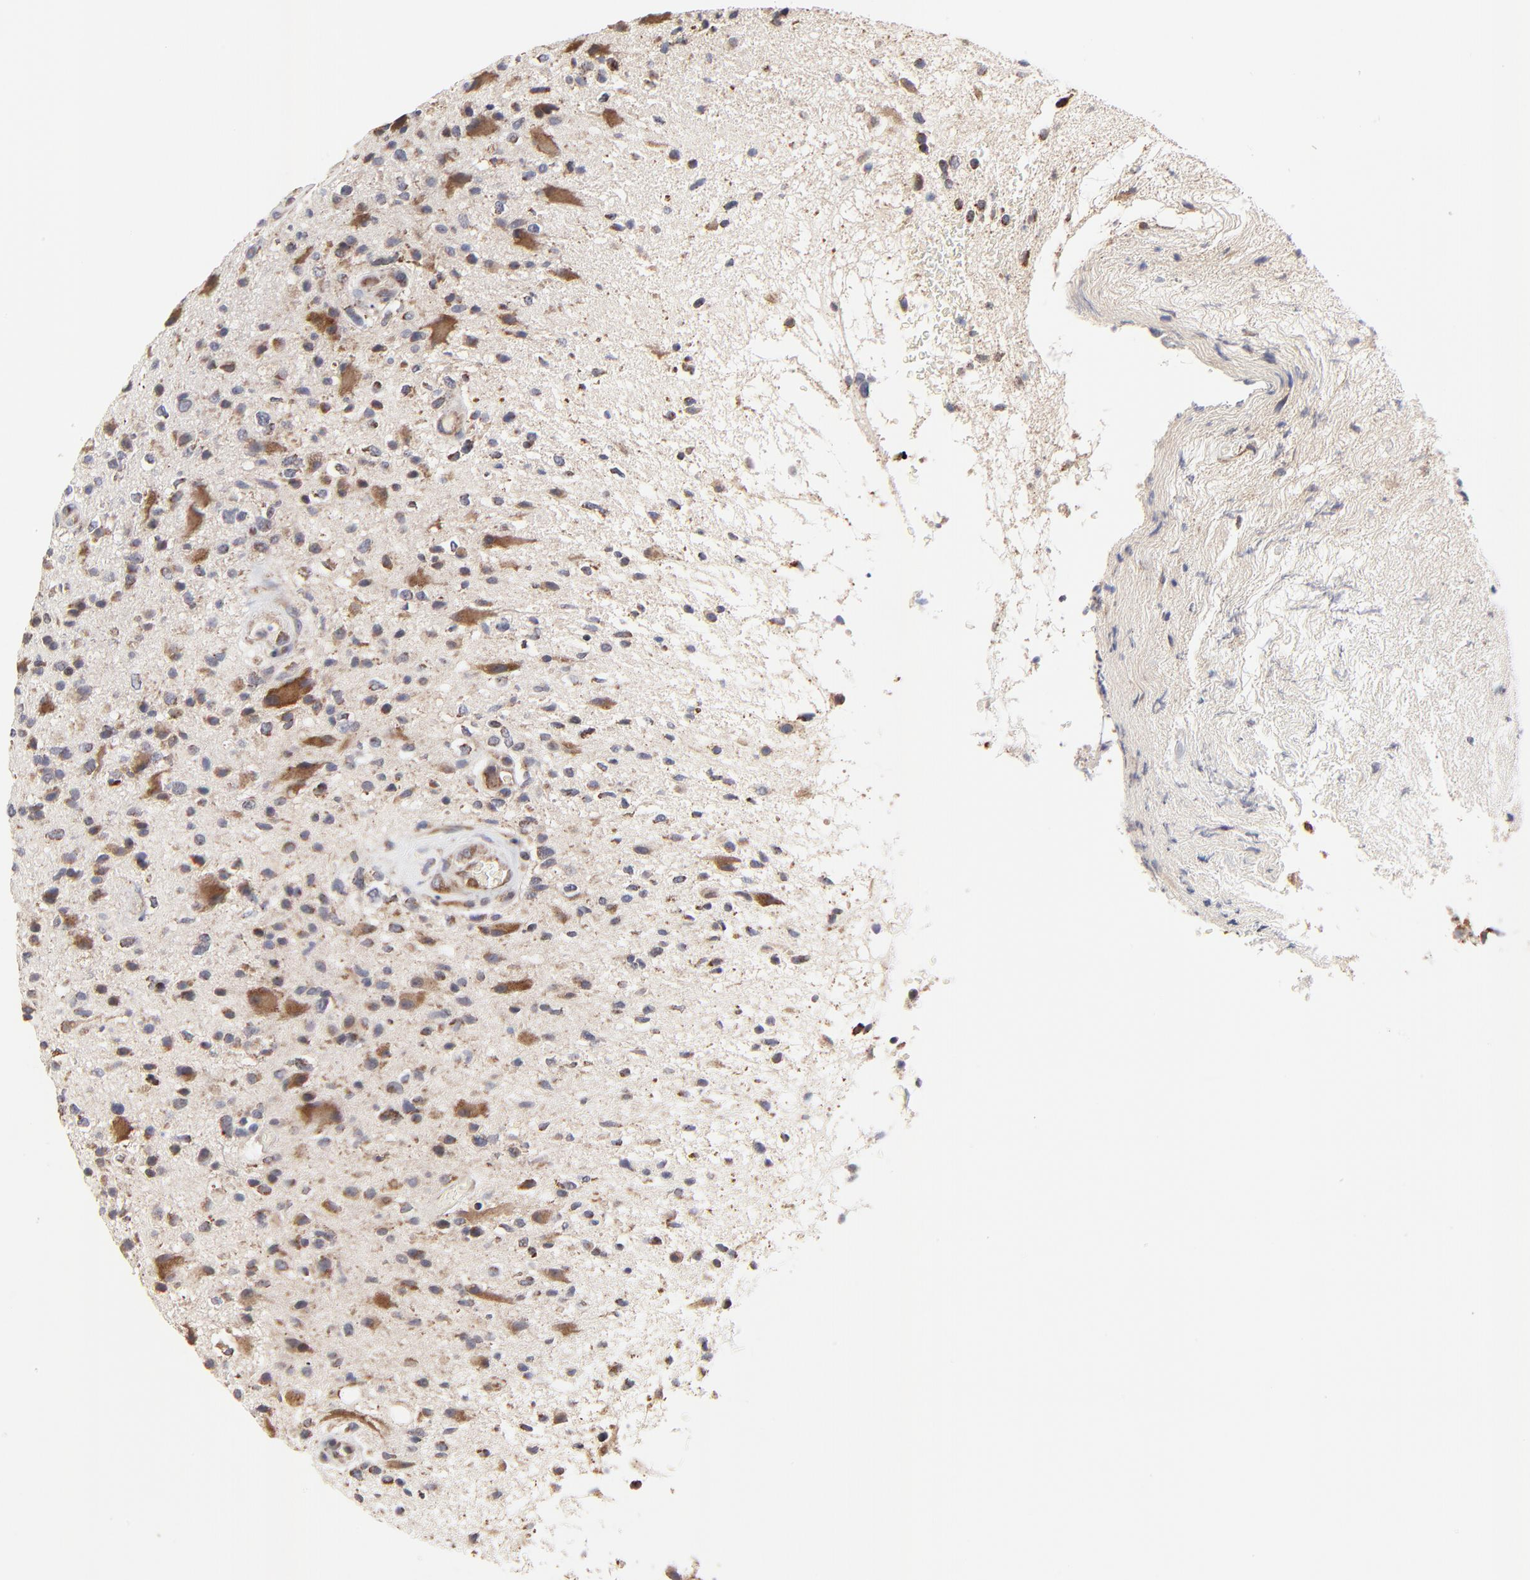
{"staining": {"intensity": "moderate", "quantity": "25%-75%", "location": "cytoplasmic/membranous"}, "tissue": "glioma", "cell_type": "Tumor cells", "image_type": "cancer", "snomed": [{"axis": "morphology", "description": "Glioma, malignant, High grade"}, {"axis": "topography", "description": "Brain"}], "caption": "Glioma tissue shows moderate cytoplasmic/membranous staining in approximately 25%-75% of tumor cells, visualized by immunohistochemistry.", "gene": "ZNF550", "patient": {"sex": "male", "age": 33}}